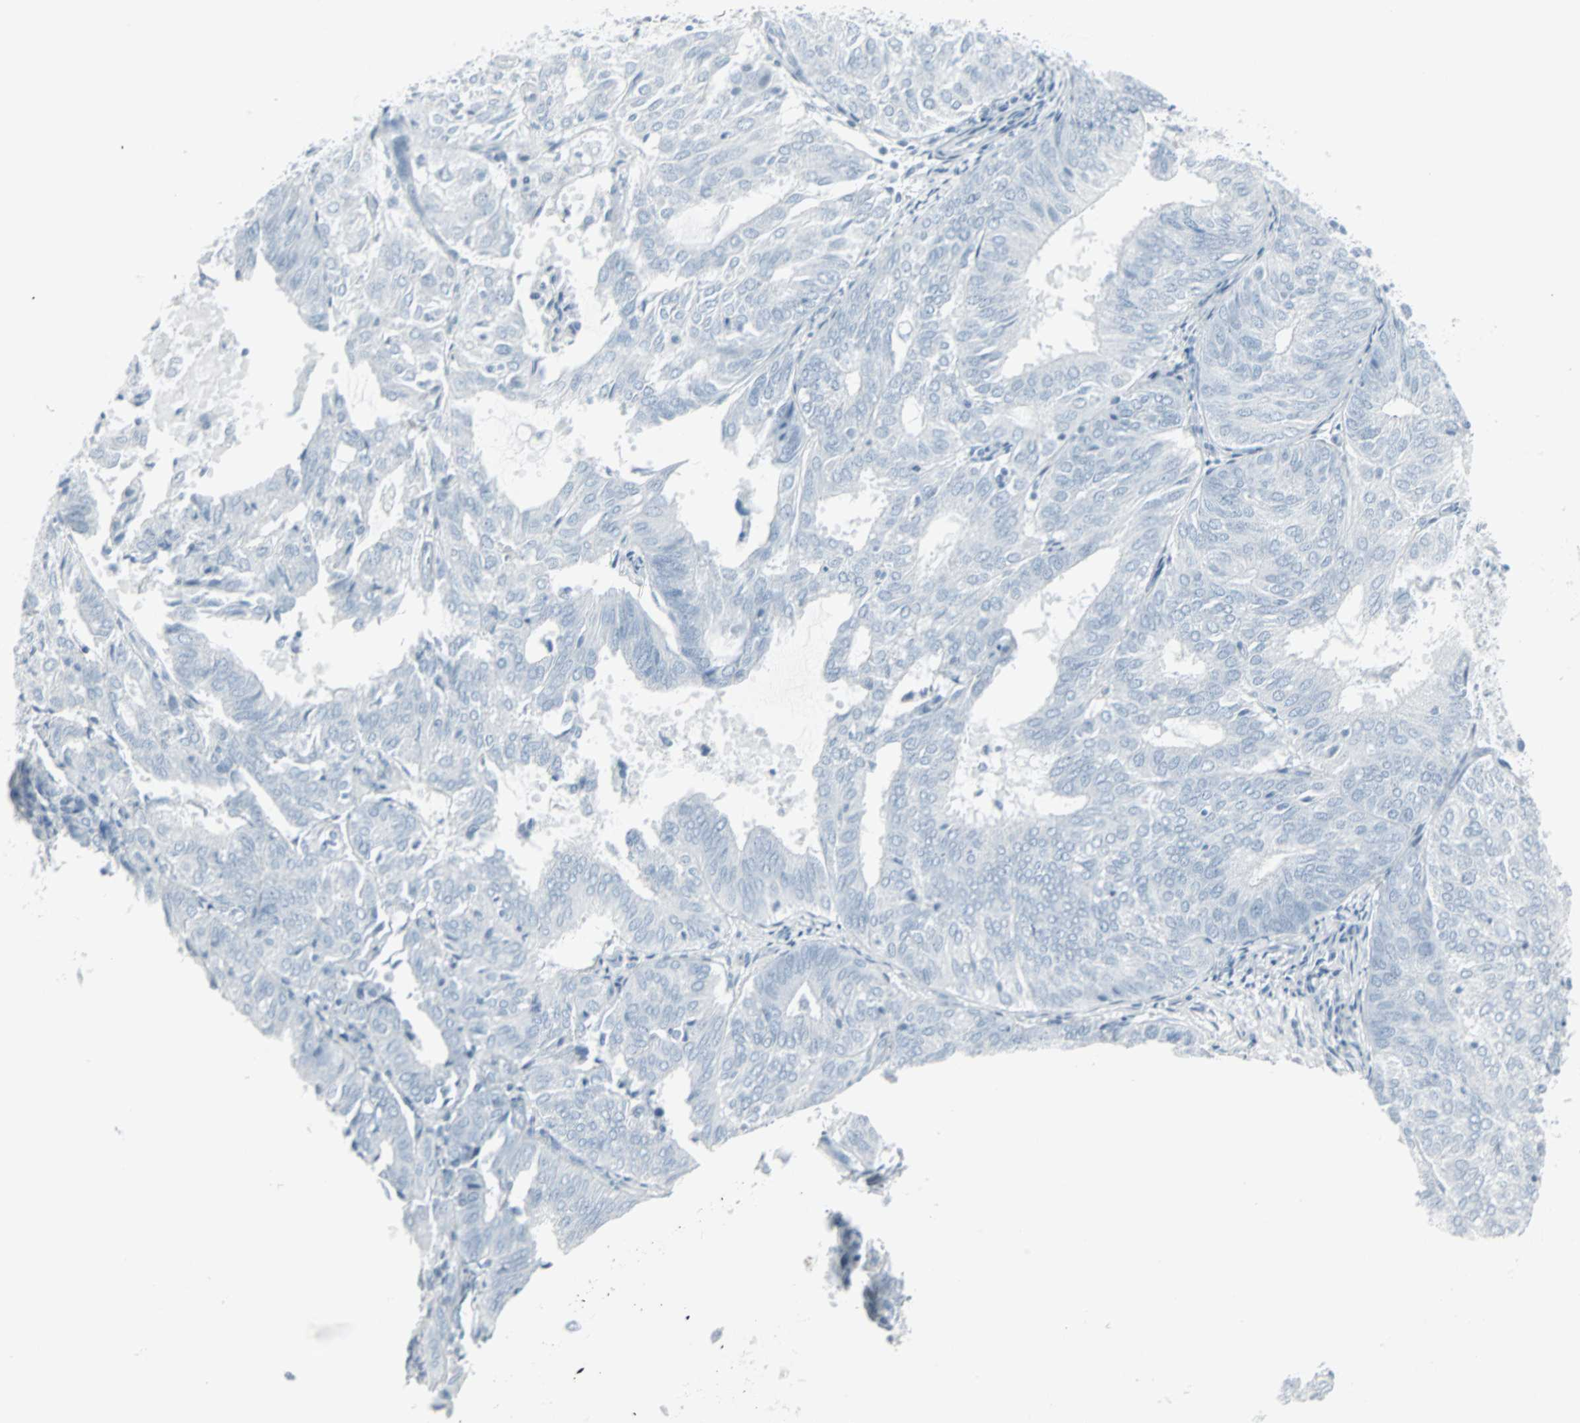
{"staining": {"intensity": "negative", "quantity": "none", "location": "none"}, "tissue": "endometrial cancer", "cell_type": "Tumor cells", "image_type": "cancer", "snomed": [{"axis": "morphology", "description": "Adenocarcinoma, NOS"}, {"axis": "topography", "description": "Uterus"}], "caption": "Endometrial cancer was stained to show a protein in brown. There is no significant staining in tumor cells. (Immunohistochemistry, brightfield microscopy, high magnification).", "gene": "LANCL3", "patient": {"sex": "female", "age": 60}}